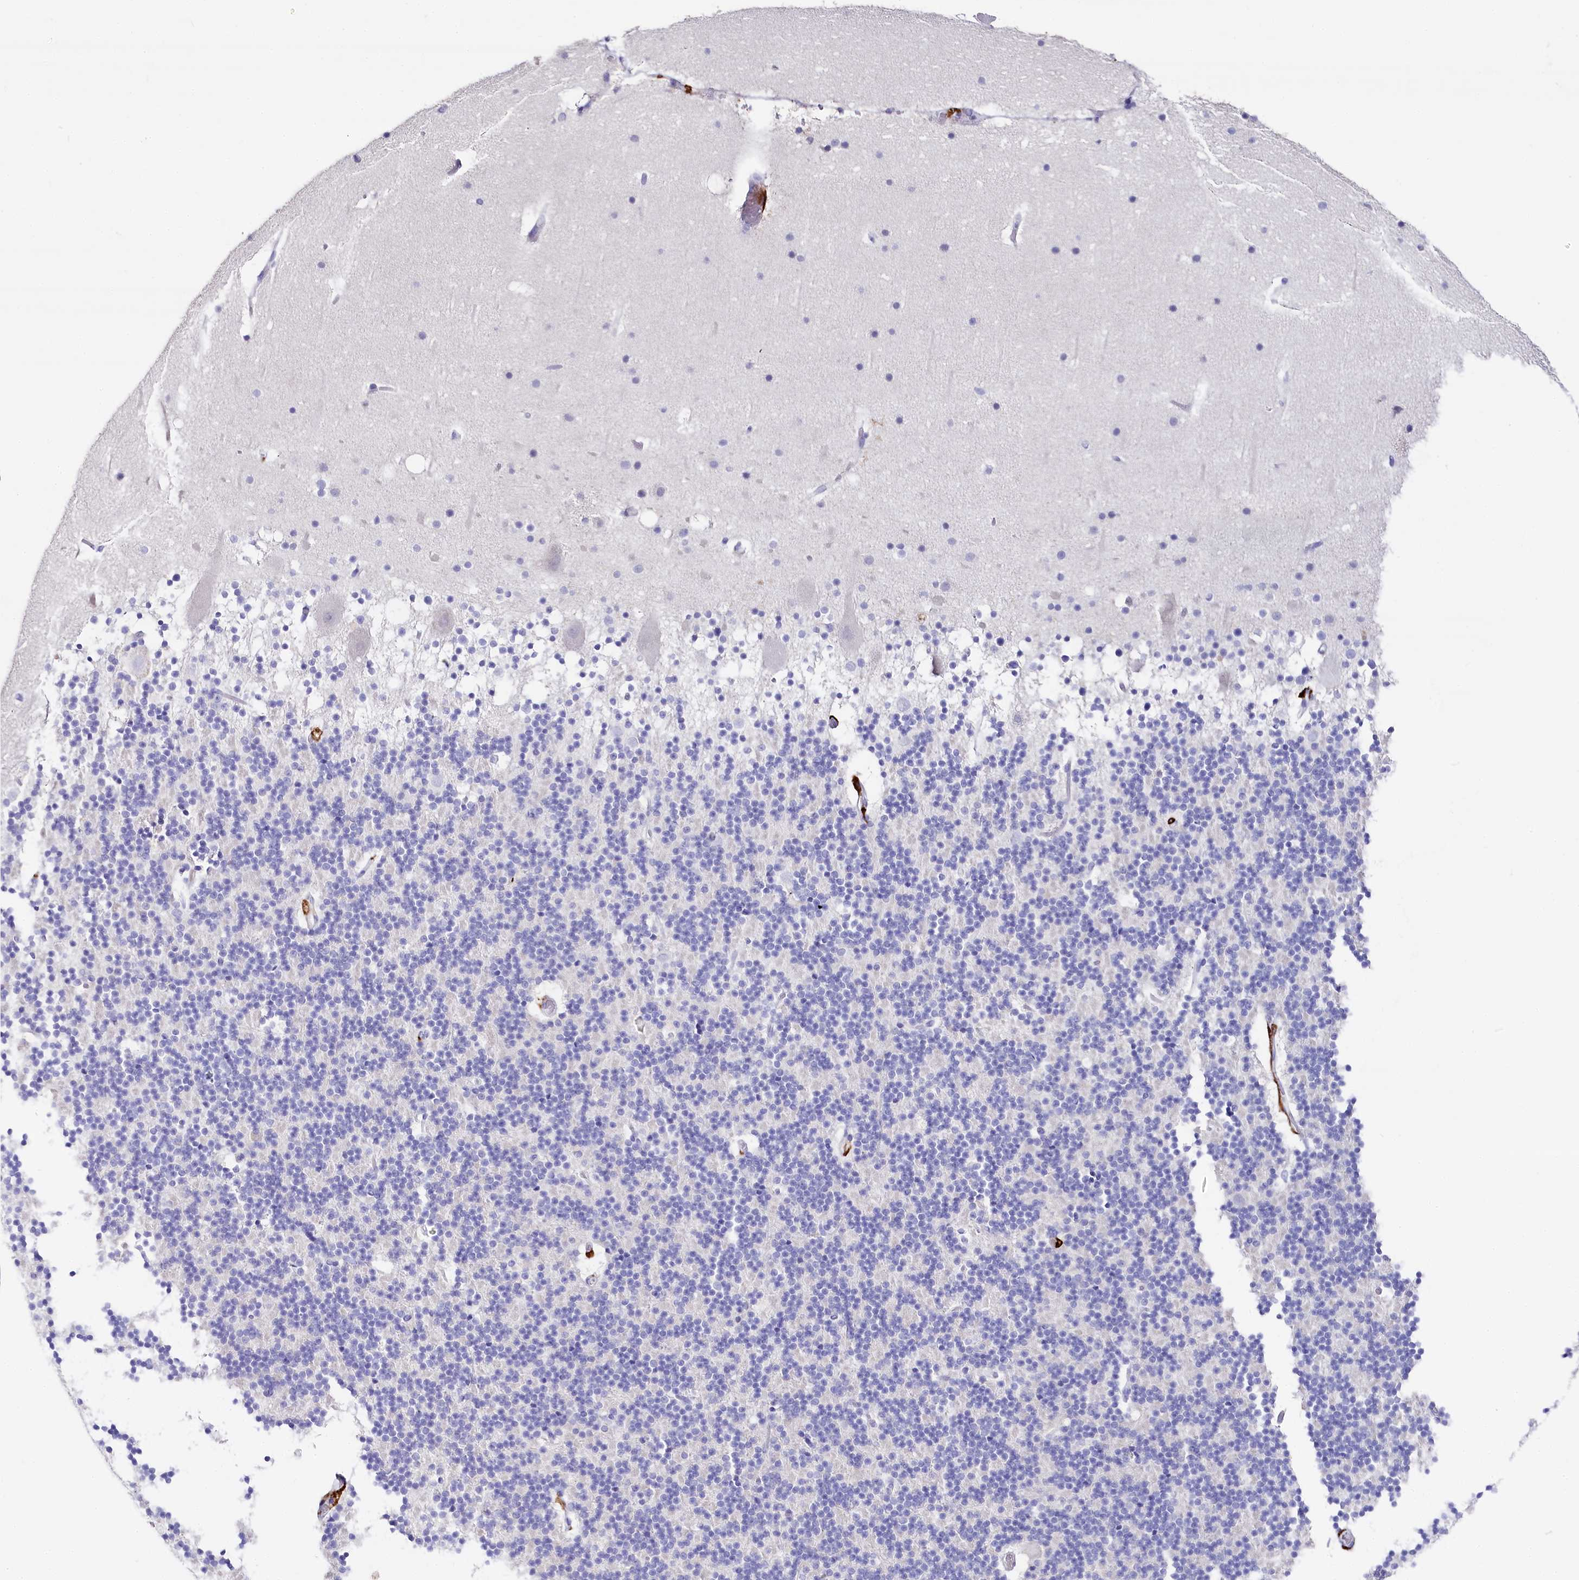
{"staining": {"intensity": "negative", "quantity": "none", "location": "none"}, "tissue": "cerebellum", "cell_type": "Cells in granular layer", "image_type": "normal", "snomed": [{"axis": "morphology", "description": "Normal tissue, NOS"}, {"axis": "topography", "description": "Cerebellum"}], "caption": "Histopathology image shows no protein positivity in cells in granular layer of unremarkable cerebellum.", "gene": "CLEC4M", "patient": {"sex": "male", "age": 57}}